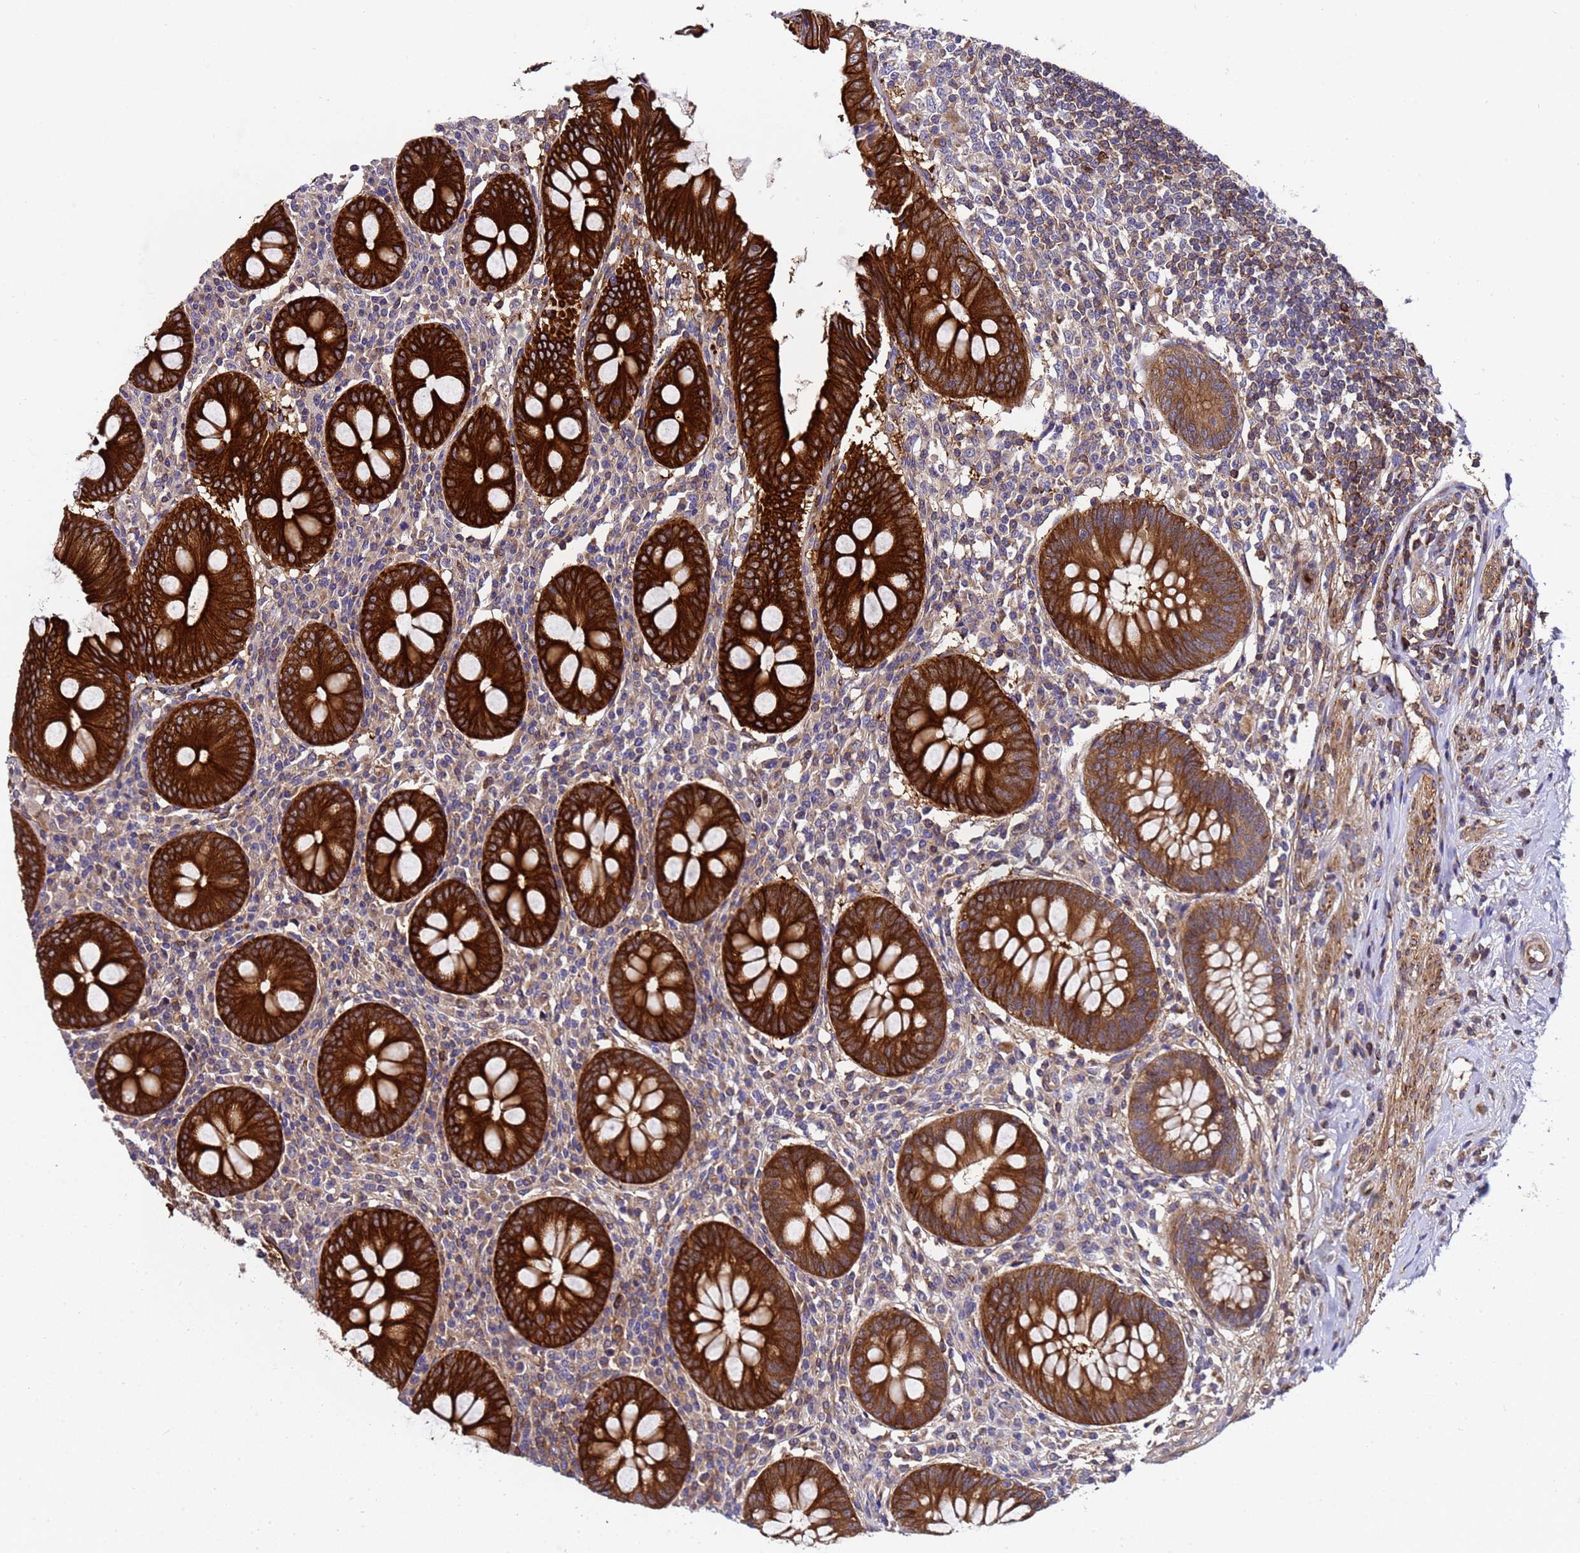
{"staining": {"intensity": "strong", "quantity": ">75%", "location": "cytoplasmic/membranous"}, "tissue": "appendix", "cell_type": "Glandular cells", "image_type": "normal", "snomed": [{"axis": "morphology", "description": "Normal tissue, NOS"}, {"axis": "topography", "description": "Appendix"}], "caption": "Normal appendix displays strong cytoplasmic/membranous staining in approximately >75% of glandular cells.", "gene": "MOCS1", "patient": {"sex": "female", "age": 54}}